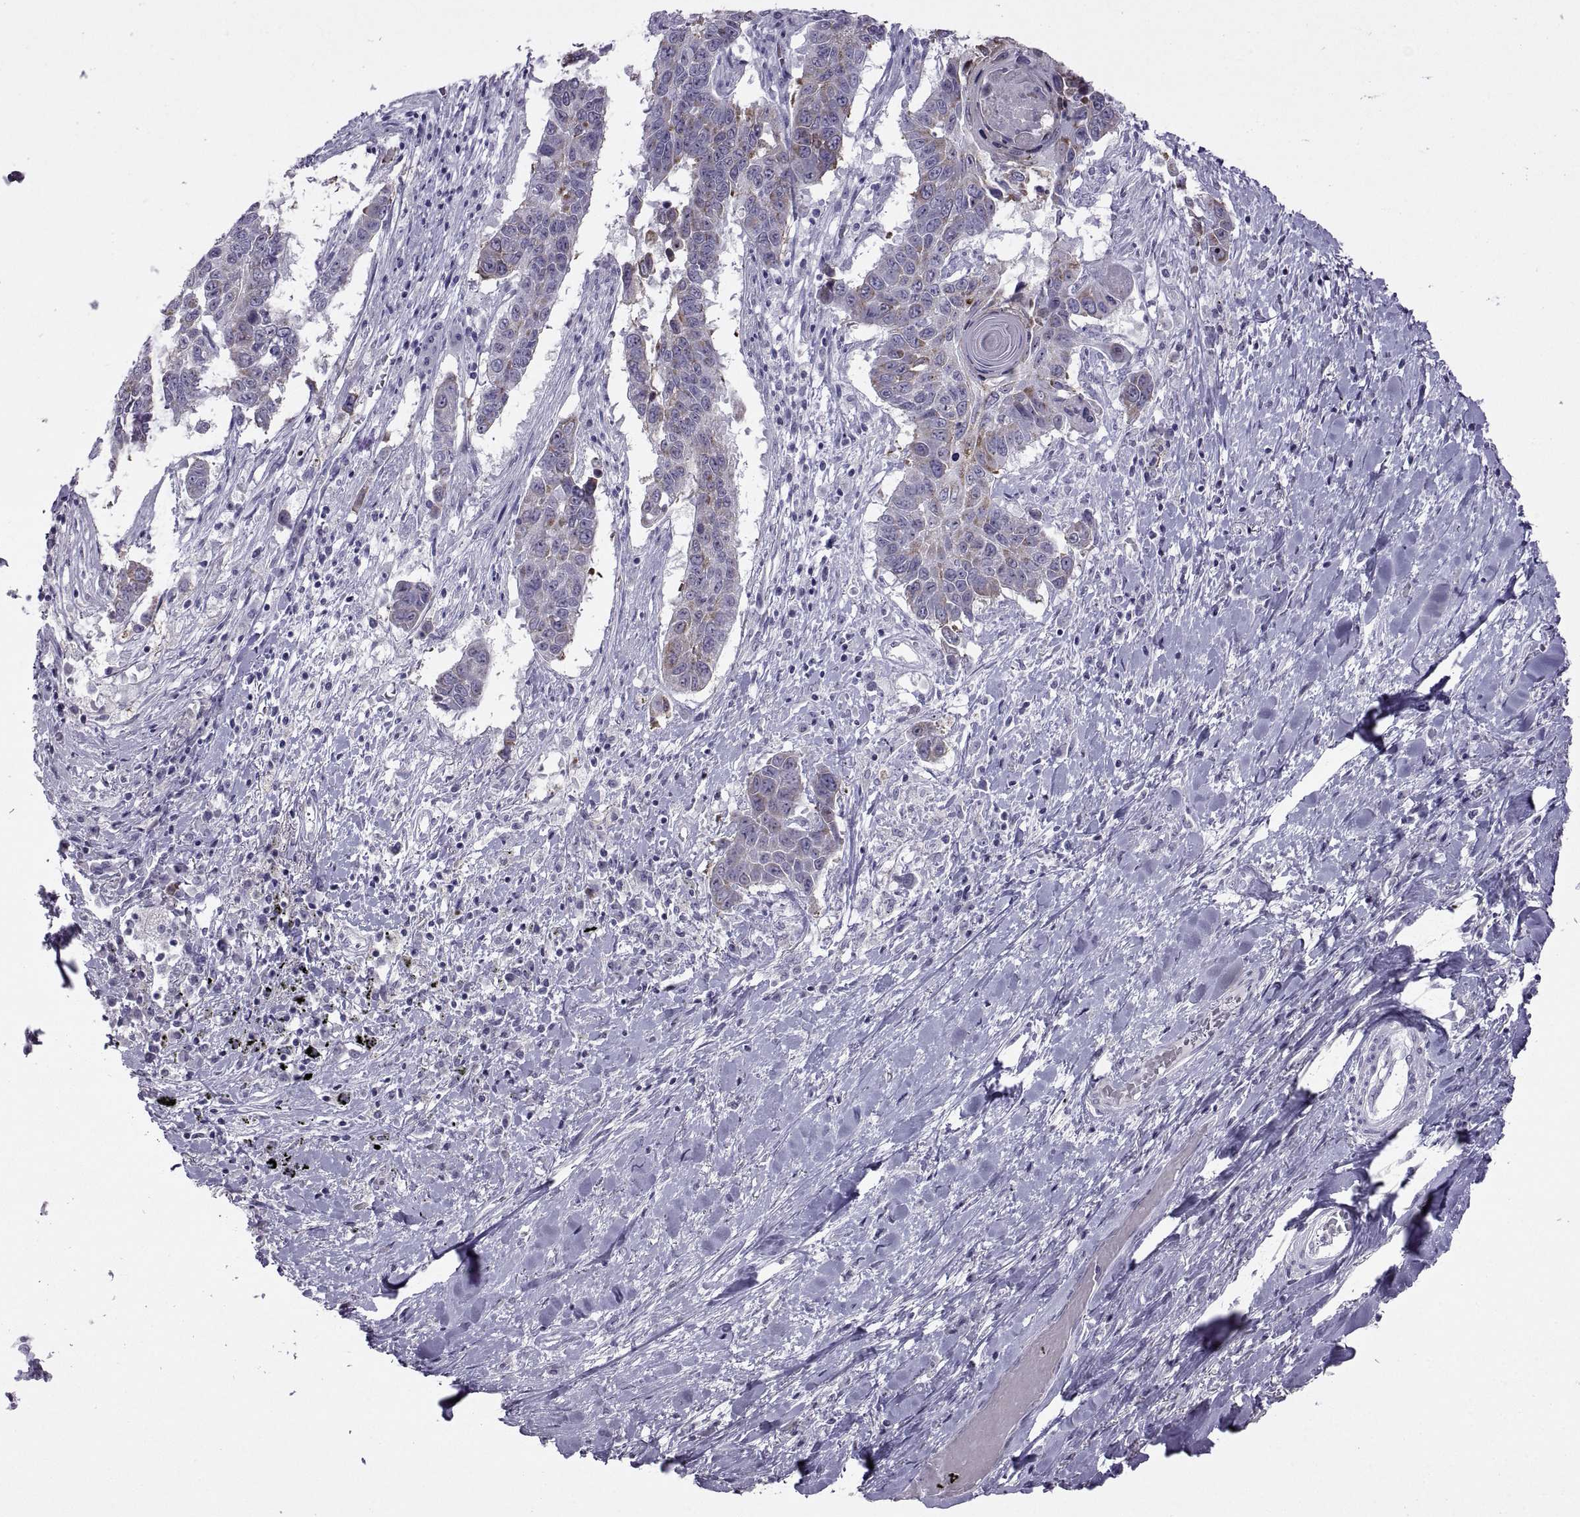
{"staining": {"intensity": "moderate", "quantity": "<25%", "location": "cytoplasmic/membranous"}, "tissue": "lung cancer", "cell_type": "Tumor cells", "image_type": "cancer", "snomed": [{"axis": "morphology", "description": "Squamous cell carcinoma, NOS"}, {"axis": "topography", "description": "Lung"}], "caption": "Tumor cells show low levels of moderate cytoplasmic/membranous staining in approximately <25% of cells in human lung squamous cell carcinoma.", "gene": "ASIC2", "patient": {"sex": "male", "age": 73}}